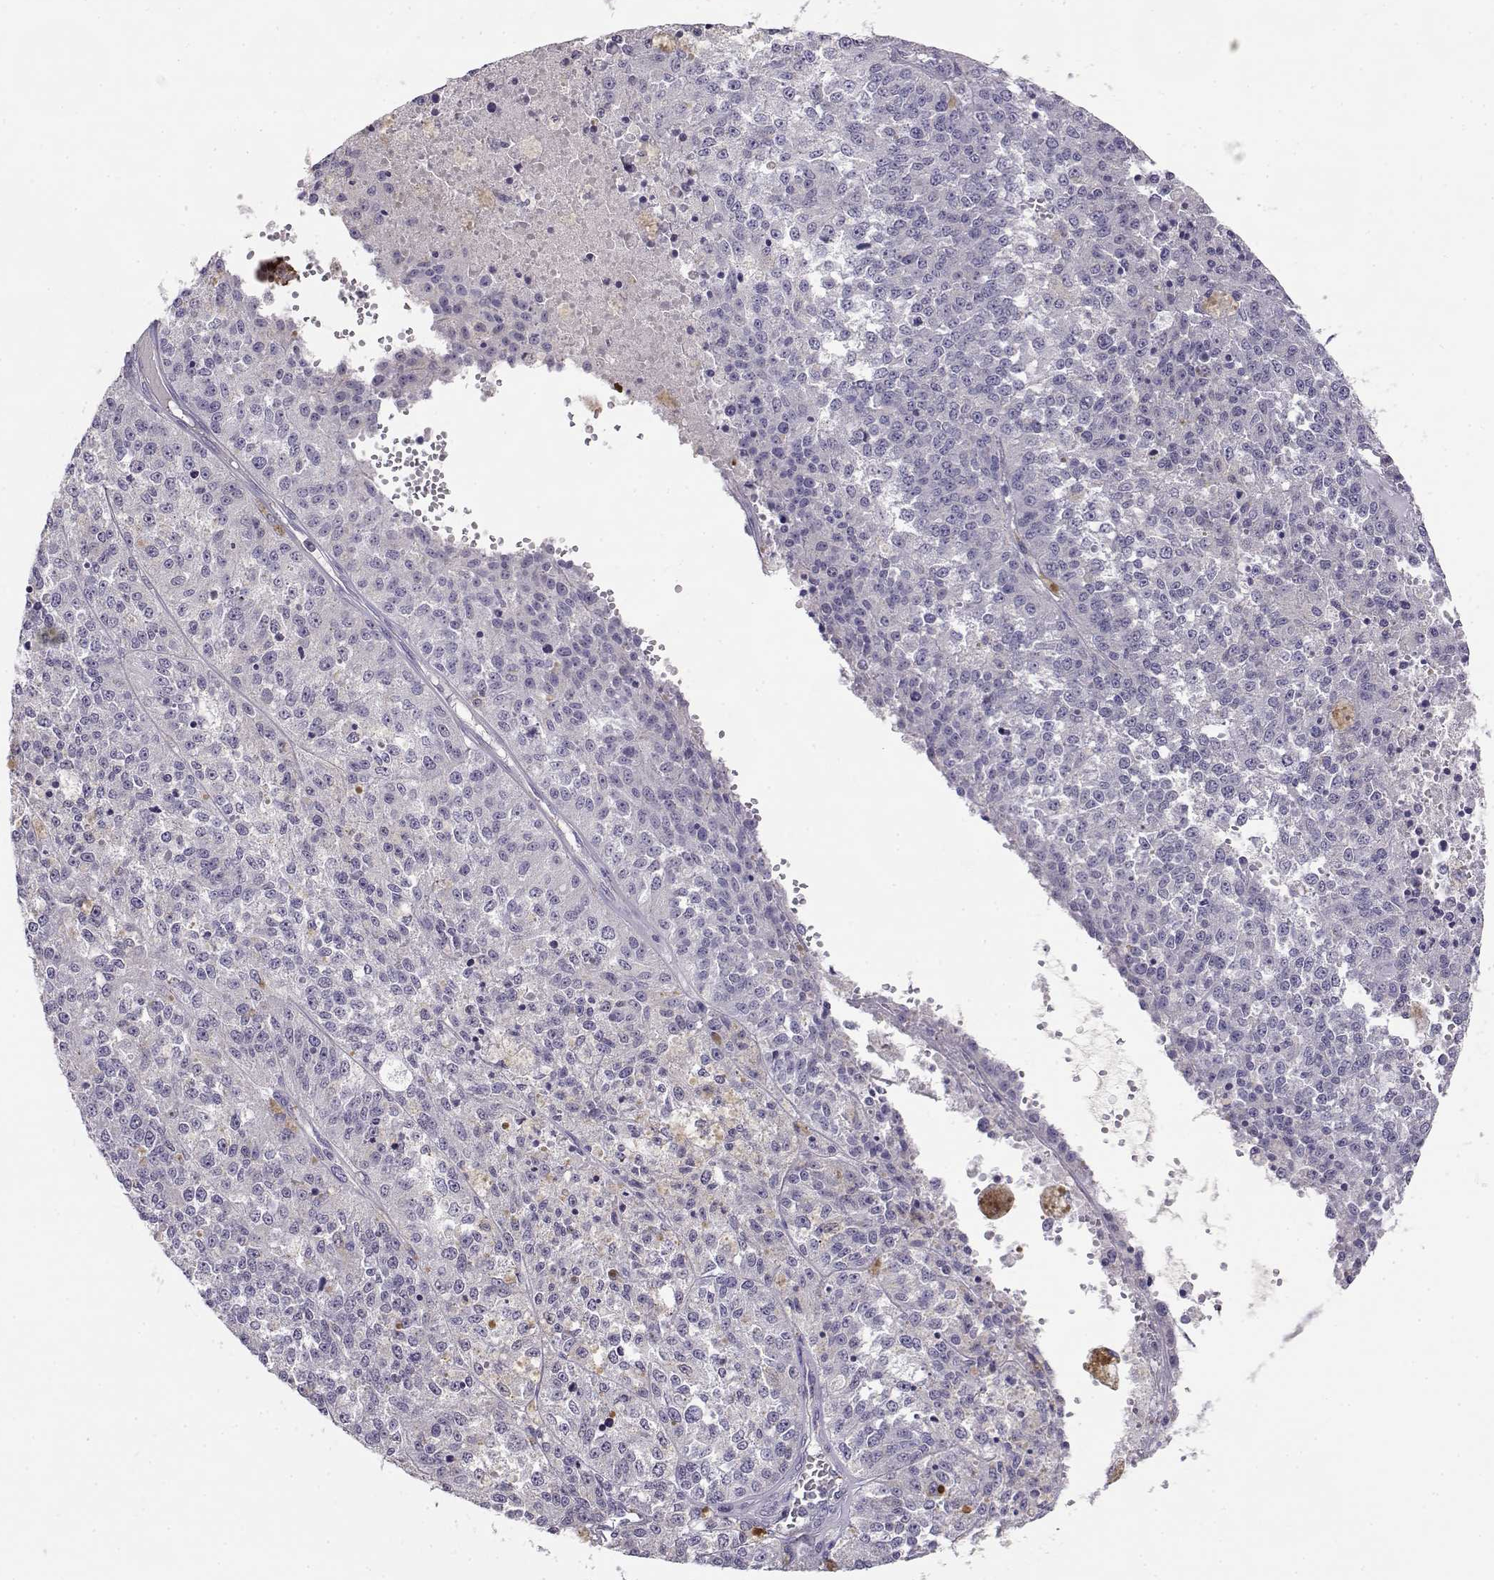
{"staining": {"intensity": "negative", "quantity": "none", "location": "none"}, "tissue": "melanoma", "cell_type": "Tumor cells", "image_type": "cancer", "snomed": [{"axis": "morphology", "description": "Malignant melanoma, Metastatic site"}, {"axis": "topography", "description": "Lymph node"}], "caption": "Malignant melanoma (metastatic site) was stained to show a protein in brown. There is no significant positivity in tumor cells. The staining is performed using DAB (3,3'-diaminobenzidine) brown chromogen with nuclei counter-stained in using hematoxylin.", "gene": "ENDOU", "patient": {"sex": "female", "age": 64}}